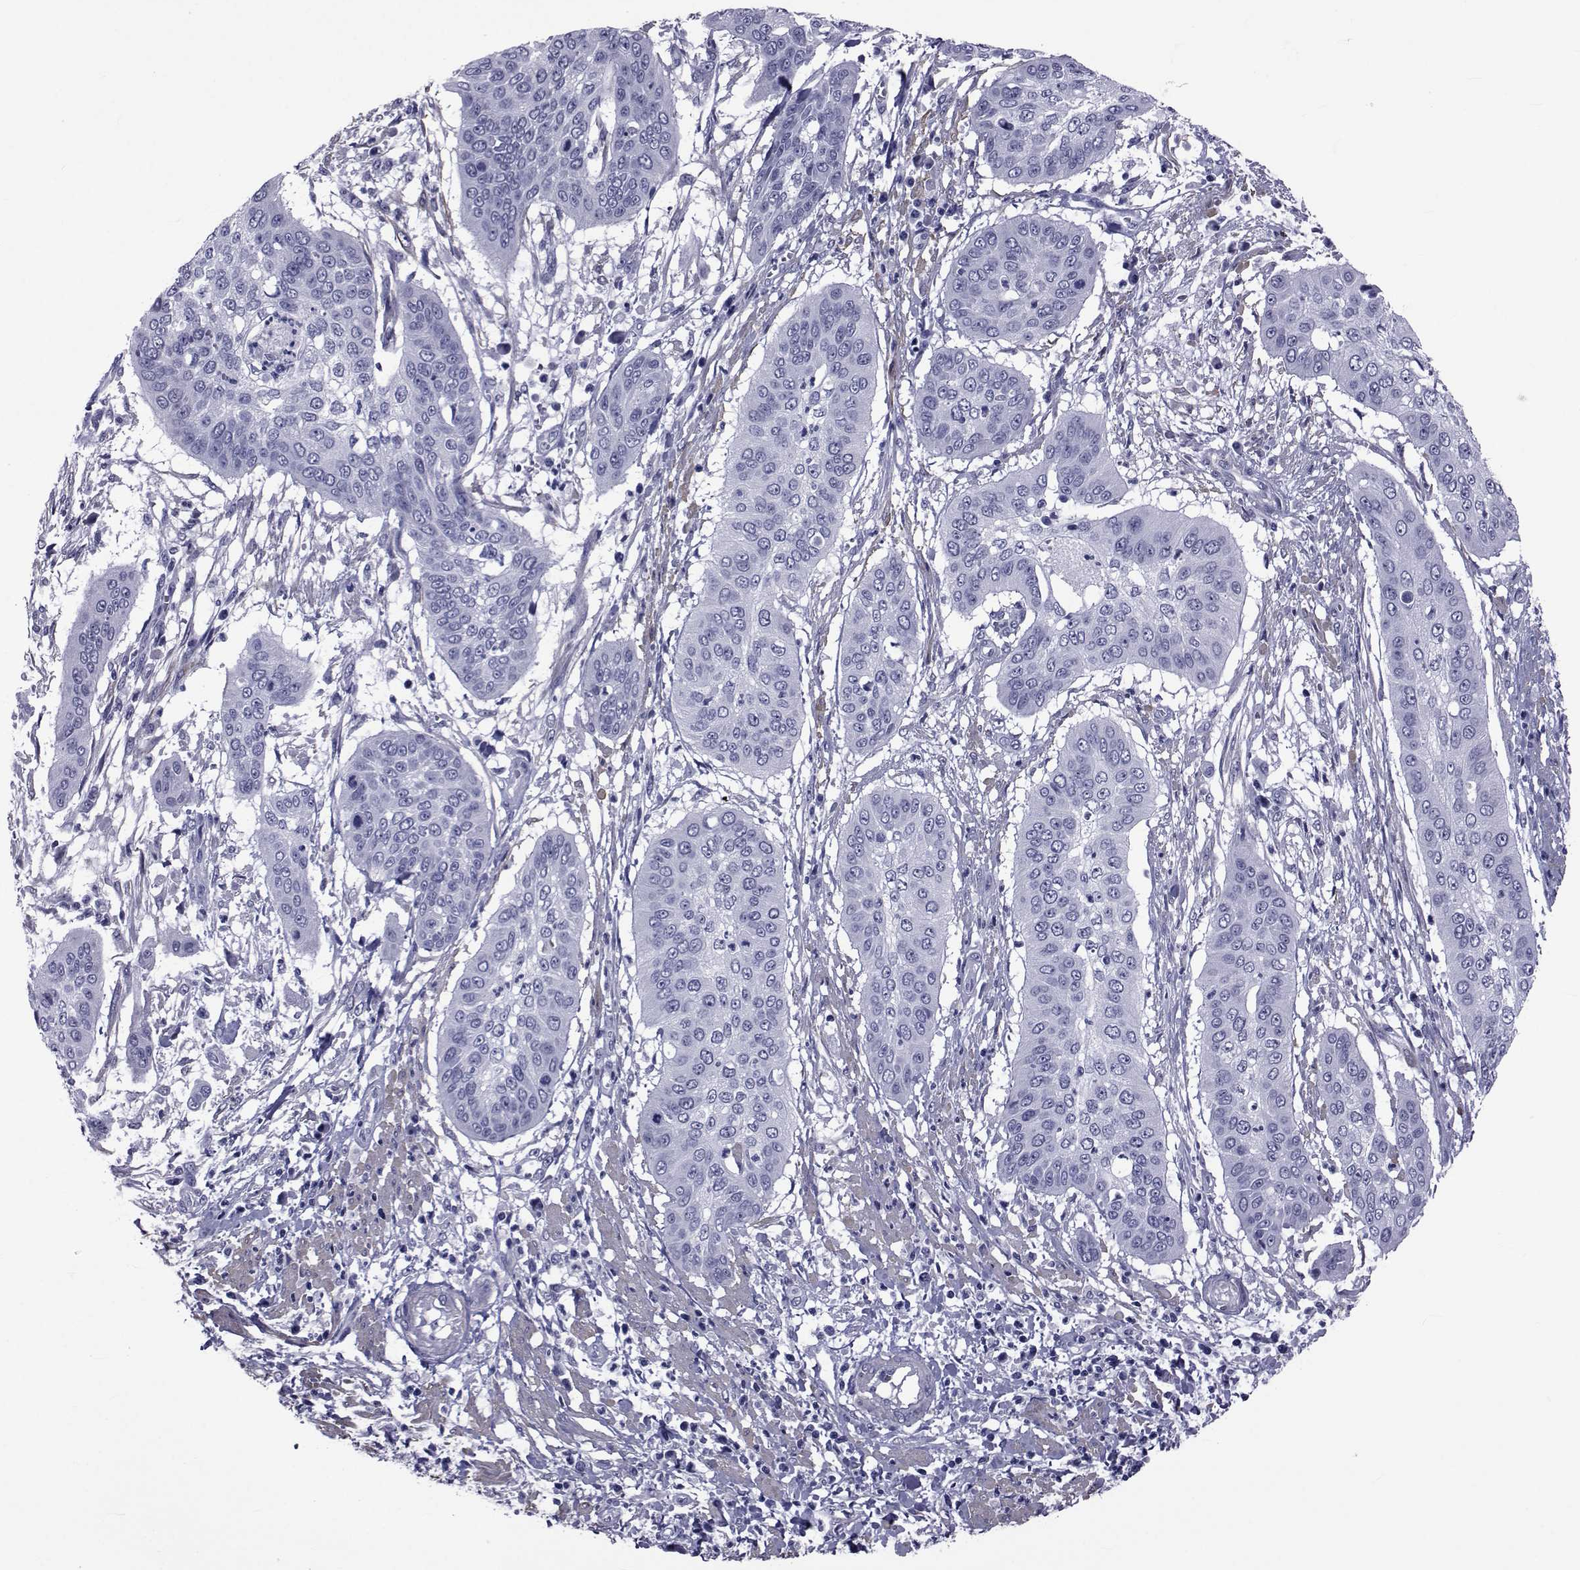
{"staining": {"intensity": "negative", "quantity": "none", "location": "none"}, "tissue": "cervical cancer", "cell_type": "Tumor cells", "image_type": "cancer", "snomed": [{"axis": "morphology", "description": "Squamous cell carcinoma, NOS"}, {"axis": "topography", "description": "Cervix"}], "caption": "High magnification brightfield microscopy of cervical cancer stained with DAB (brown) and counterstained with hematoxylin (blue): tumor cells show no significant positivity.", "gene": "GKAP1", "patient": {"sex": "female", "age": 39}}